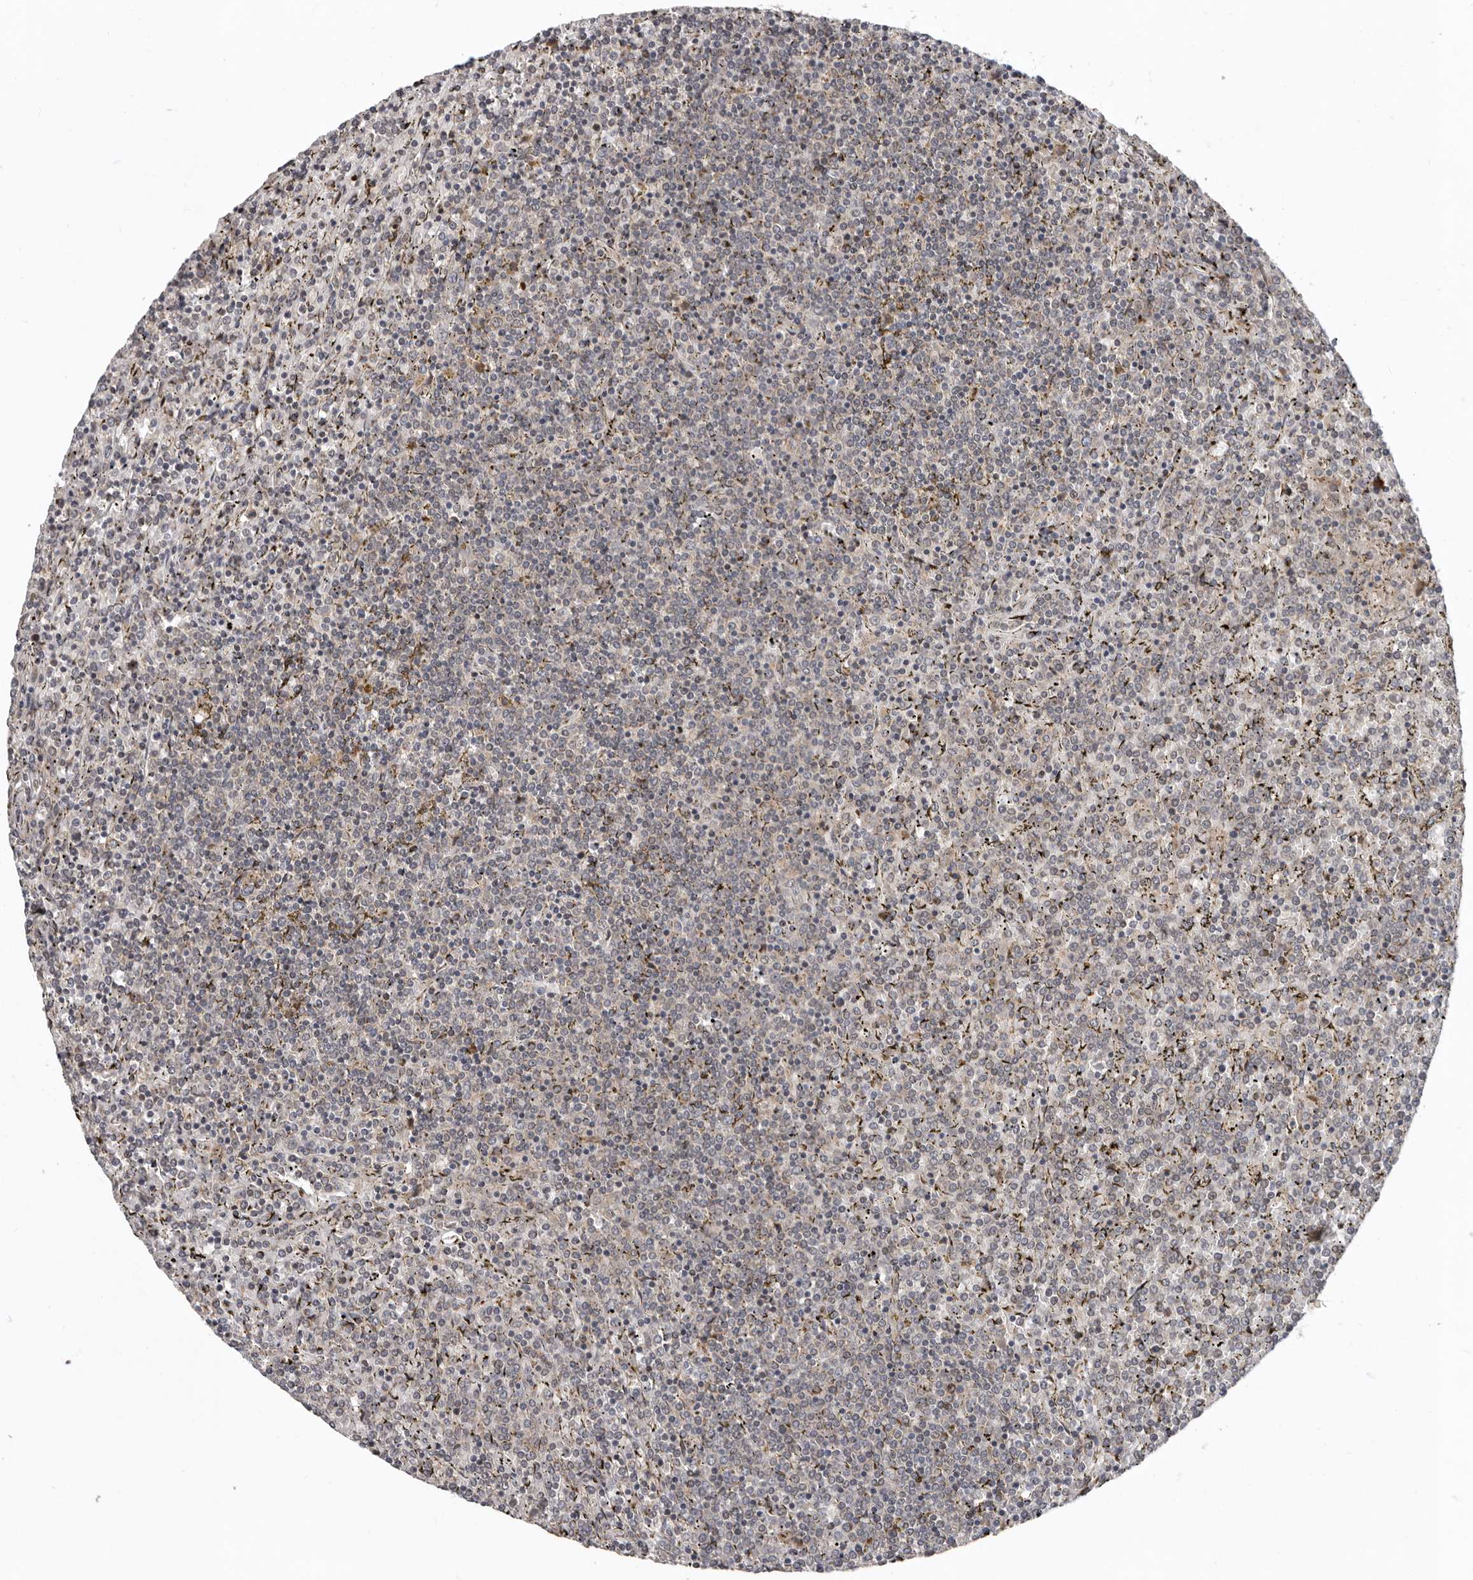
{"staining": {"intensity": "weak", "quantity": "<25%", "location": "cytoplasmic/membranous"}, "tissue": "lymphoma", "cell_type": "Tumor cells", "image_type": "cancer", "snomed": [{"axis": "morphology", "description": "Malignant lymphoma, non-Hodgkin's type, Low grade"}, {"axis": "topography", "description": "Spleen"}], "caption": "Tumor cells show no significant expression in low-grade malignant lymphoma, non-Hodgkin's type.", "gene": "CHML", "patient": {"sex": "female", "age": 19}}